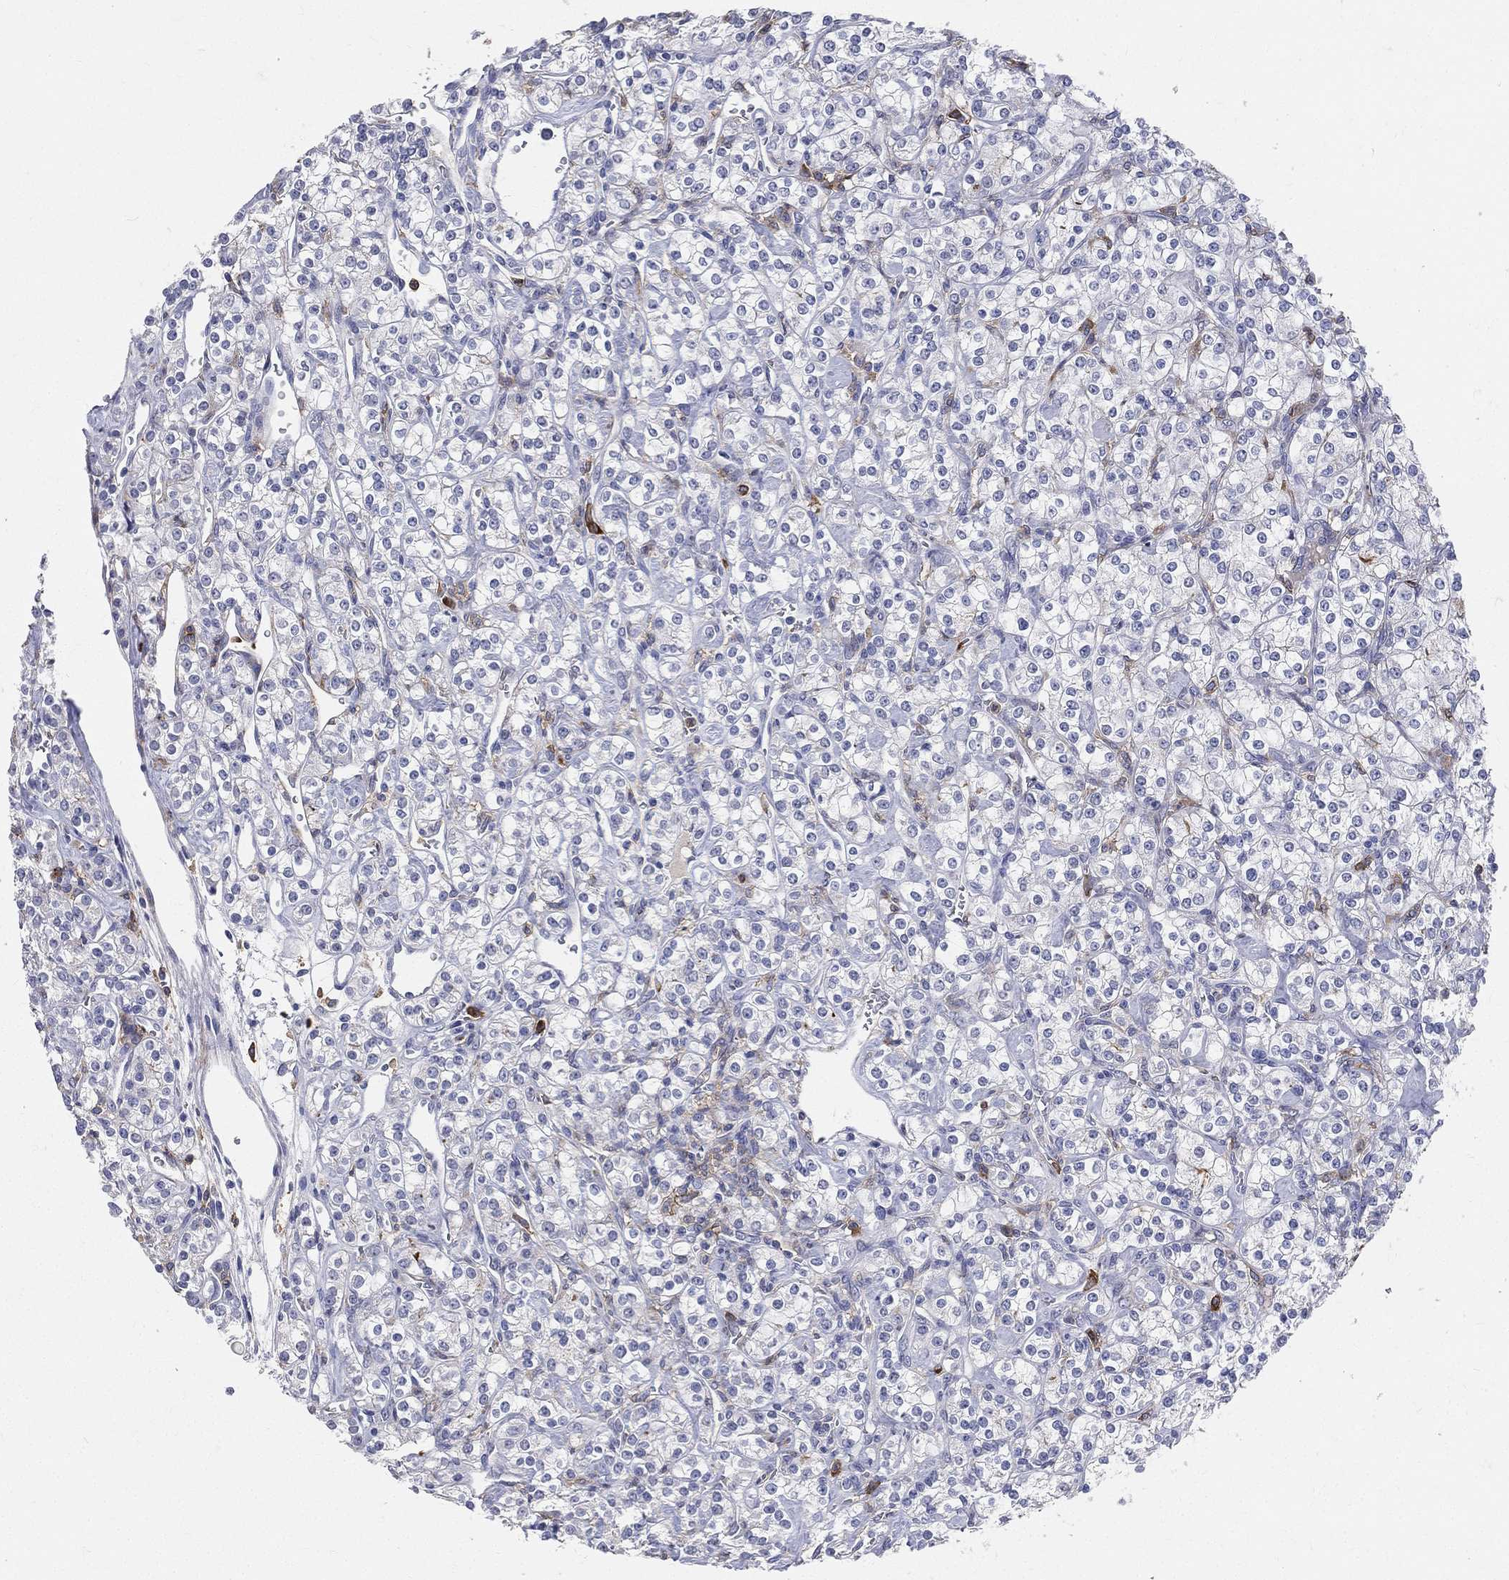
{"staining": {"intensity": "negative", "quantity": "none", "location": "none"}, "tissue": "renal cancer", "cell_type": "Tumor cells", "image_type": "cancer", "snomed": [{"axis": "morphology", "description": "Adenocarcinoma, NOS"}, {"axis": "topography", "description": "Kidney"}], "caption": "Renal cancer was stained to show a protein in brown. There is no significant staining in tumor cells. The staining was performed using DAB (3,3'-diaminobenzidine) to visualize the protein expression in brown, while the nuclei were stained in blue with hematoxylin (Magnification: 20x).", "gene": "CD33", "patient": {"sex": "male", "age": 77}}